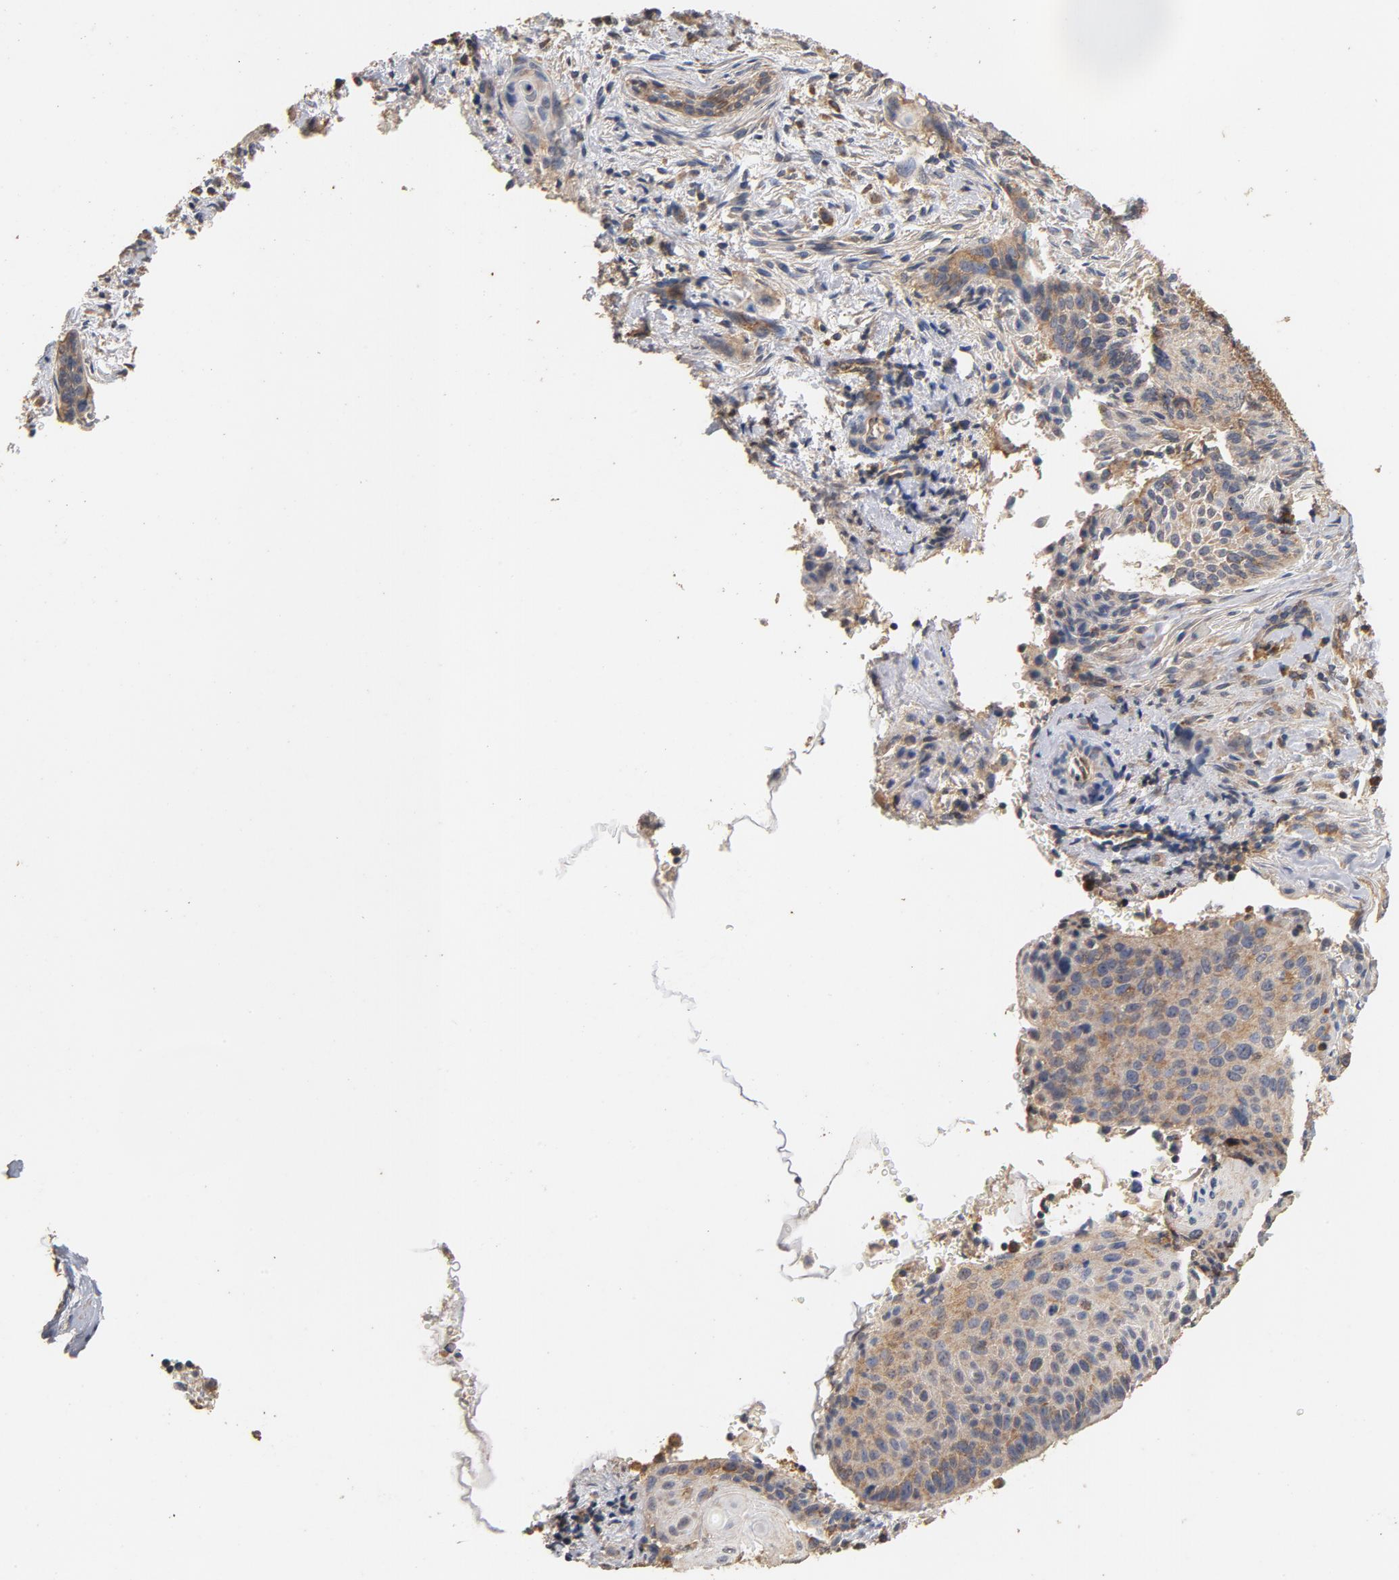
{"staining": {"intensity": "moderate", "quantity": ">75%", "location": "cytoplasmic/membranous"}, "tissue": "cervical cancer", "cell_type": "Tumor cells", "image_type": "cancer", "snomed": [{"axis": "morphology", "description": "Squamous cell carcinoma, NOS"}, {"axis": "topography", "description": "Cervix"}], "caption": "Approximately >75% of tumor cells in cervical cancer exhibit moderate cytoplasmic/membranous protein positivity as visualized by brown immunohistochemical staining.", "gene": "DDX6", "patient": {"sex": "female", "age": 33}}